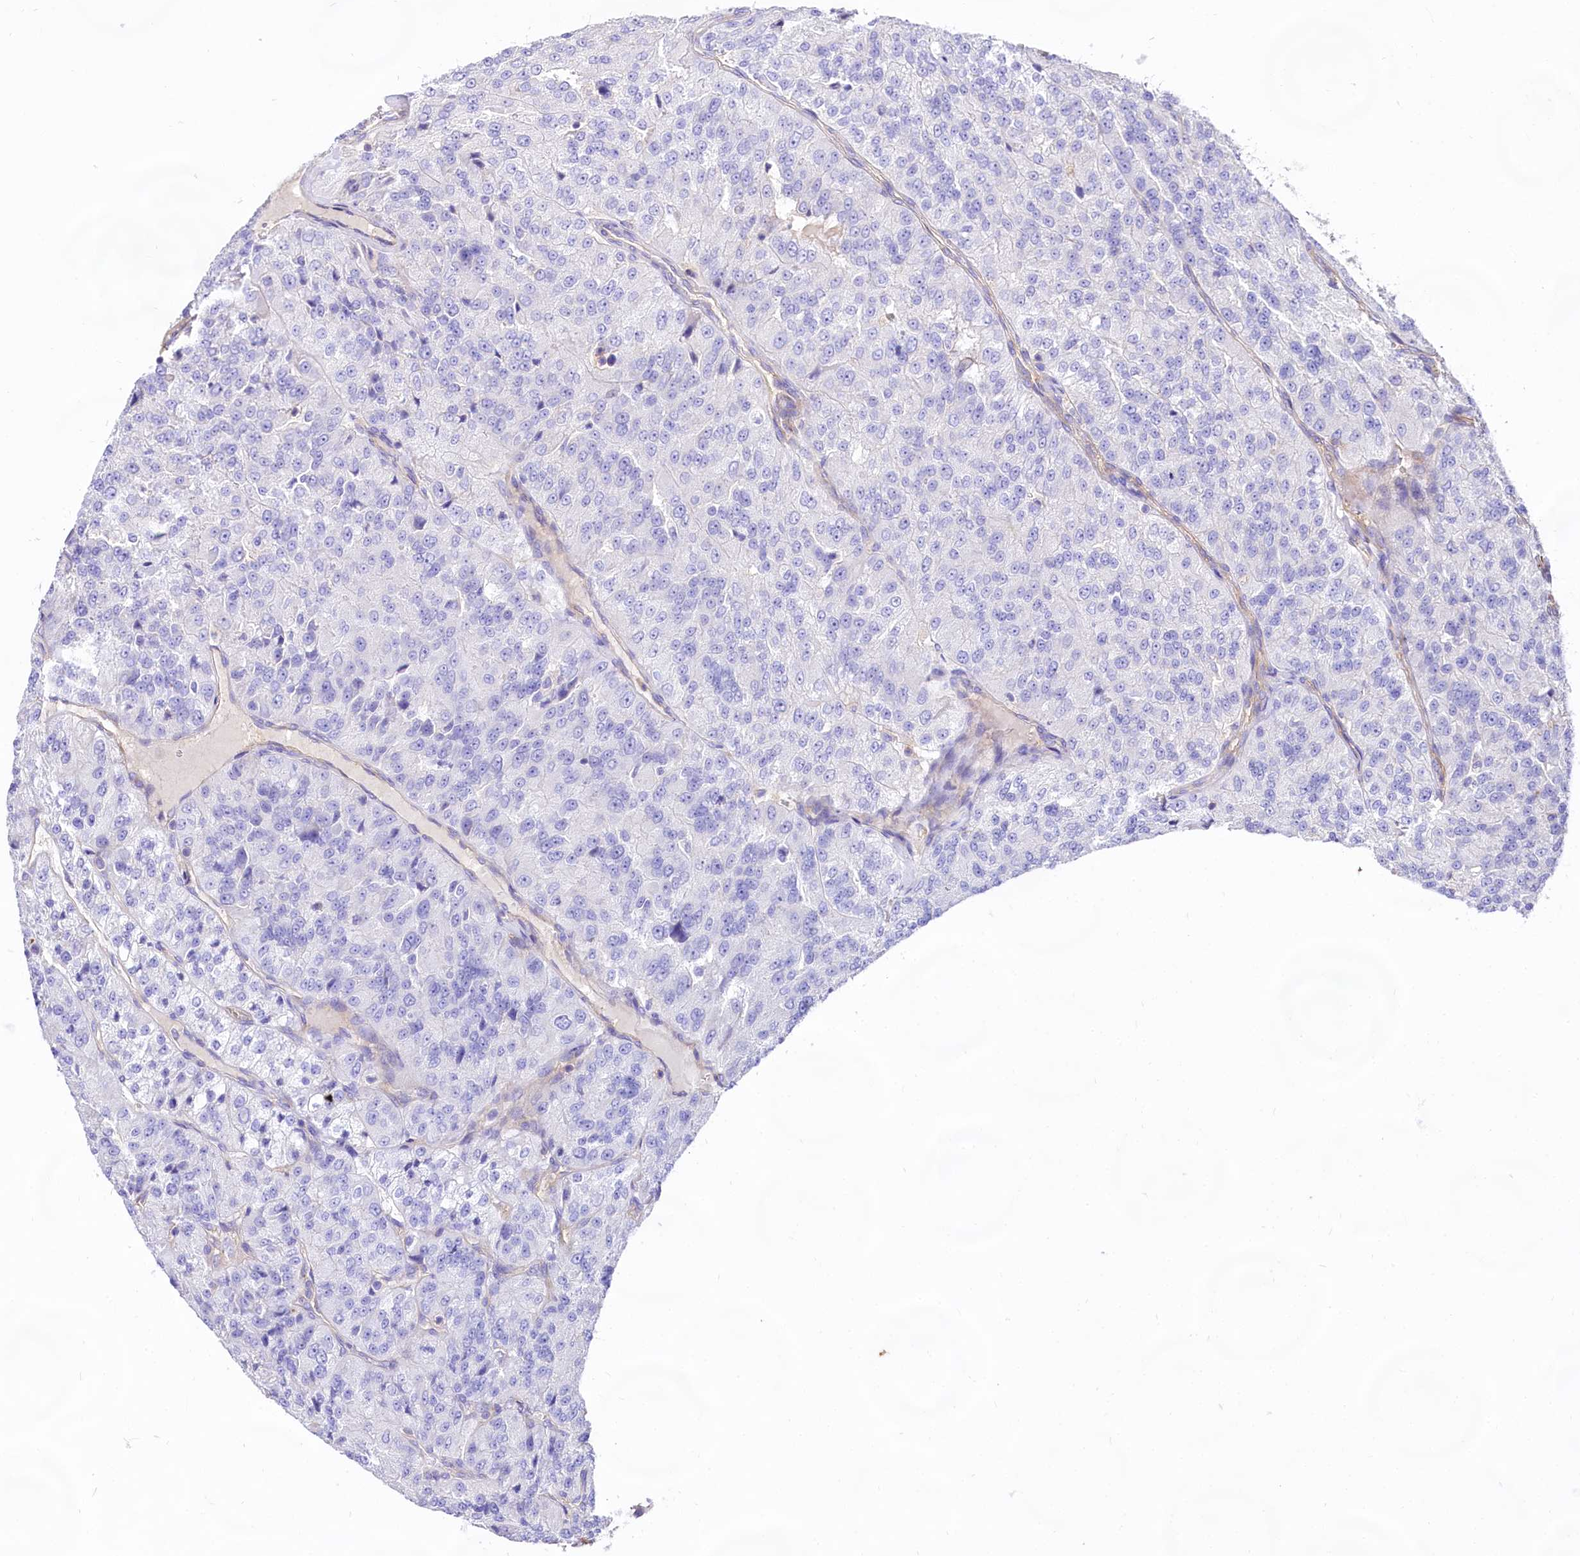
{"staining": {"intensity": "negative", "quantity": "none", "location": "none"}, "tissue": "renal cancer", "cell_type": "Tumor cells", "image_type": "cancer", "snomed": [{"axis": "morphology", "description": "Adenocarcinoma, NOS"}, {"axis": "topography", "description": "Kidney"}], "caption": "Image shows no protein expression in tumor cells of renal adenocarcinoma tissue. (Stains: DAB (3,3'-diaminobenzidine) immunohistochemistry with hematoxylin counter stain, Microscopy: brightfield microscopy at high magnification).", "gene": "CD99", "patient": {"sex": "female", "age": 63}}